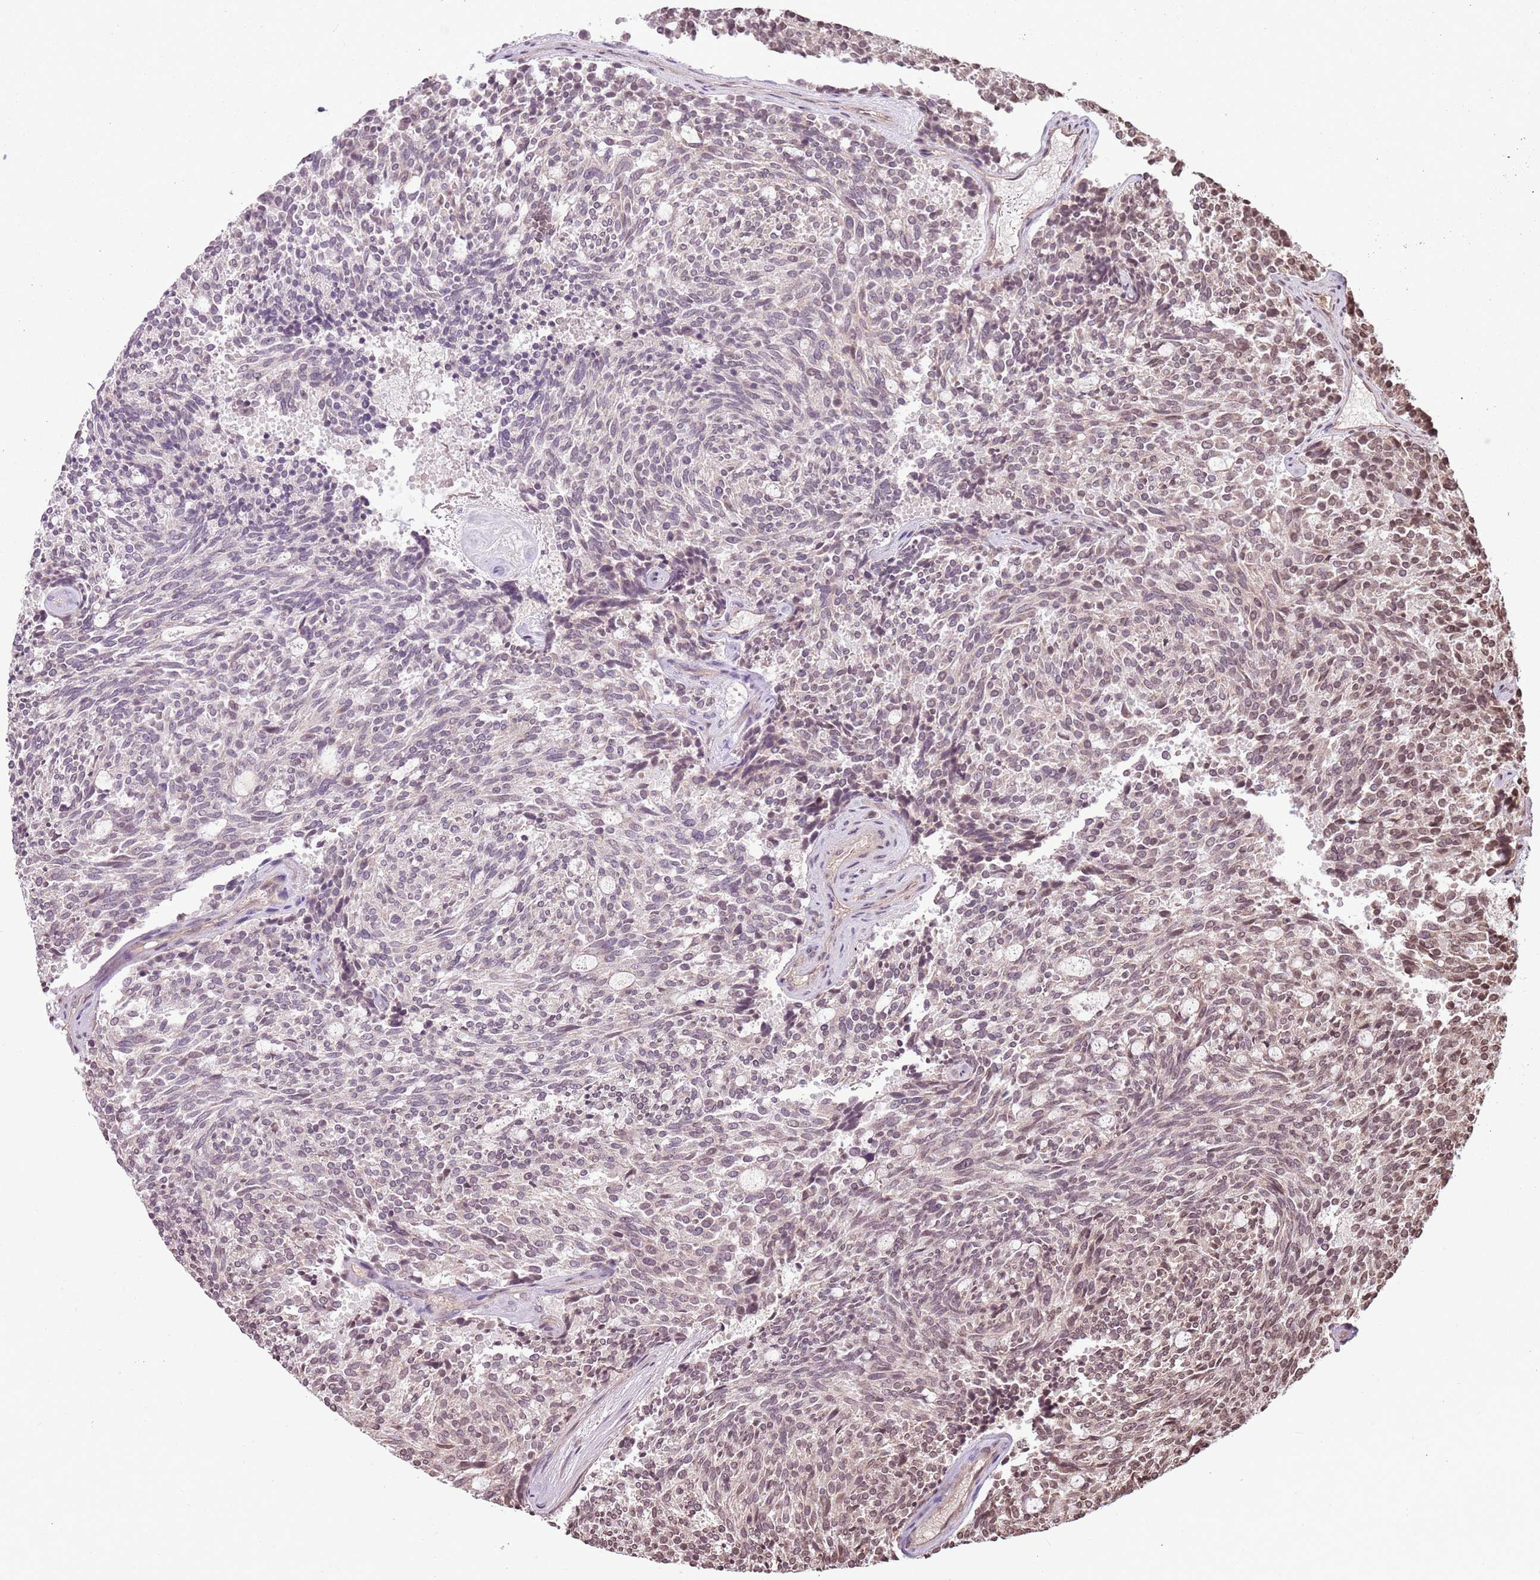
{"staining": {"intensity": "weak", "quantity": "<25%", "location": "nuclear"}, "tissue": "carcinoid", "cell_type": "Tumor cells", "image_type": "cancer", "snomed": [{"axis": "morphology", "description": "Carcinoid, malignant, NOS"}, {"axis": "topography", "description": "Pancreas"}], "caption": "This image is of carcinoid stained with IHC to label a protein in brown with the nuclei are counter-stained blue. There is no expression in tumor cells. (DAB (3,3'-diaminobenzidine) IHC, high magnification).", "gene": "CAPN9", "patient": {"sex": "female", "age": 54}}